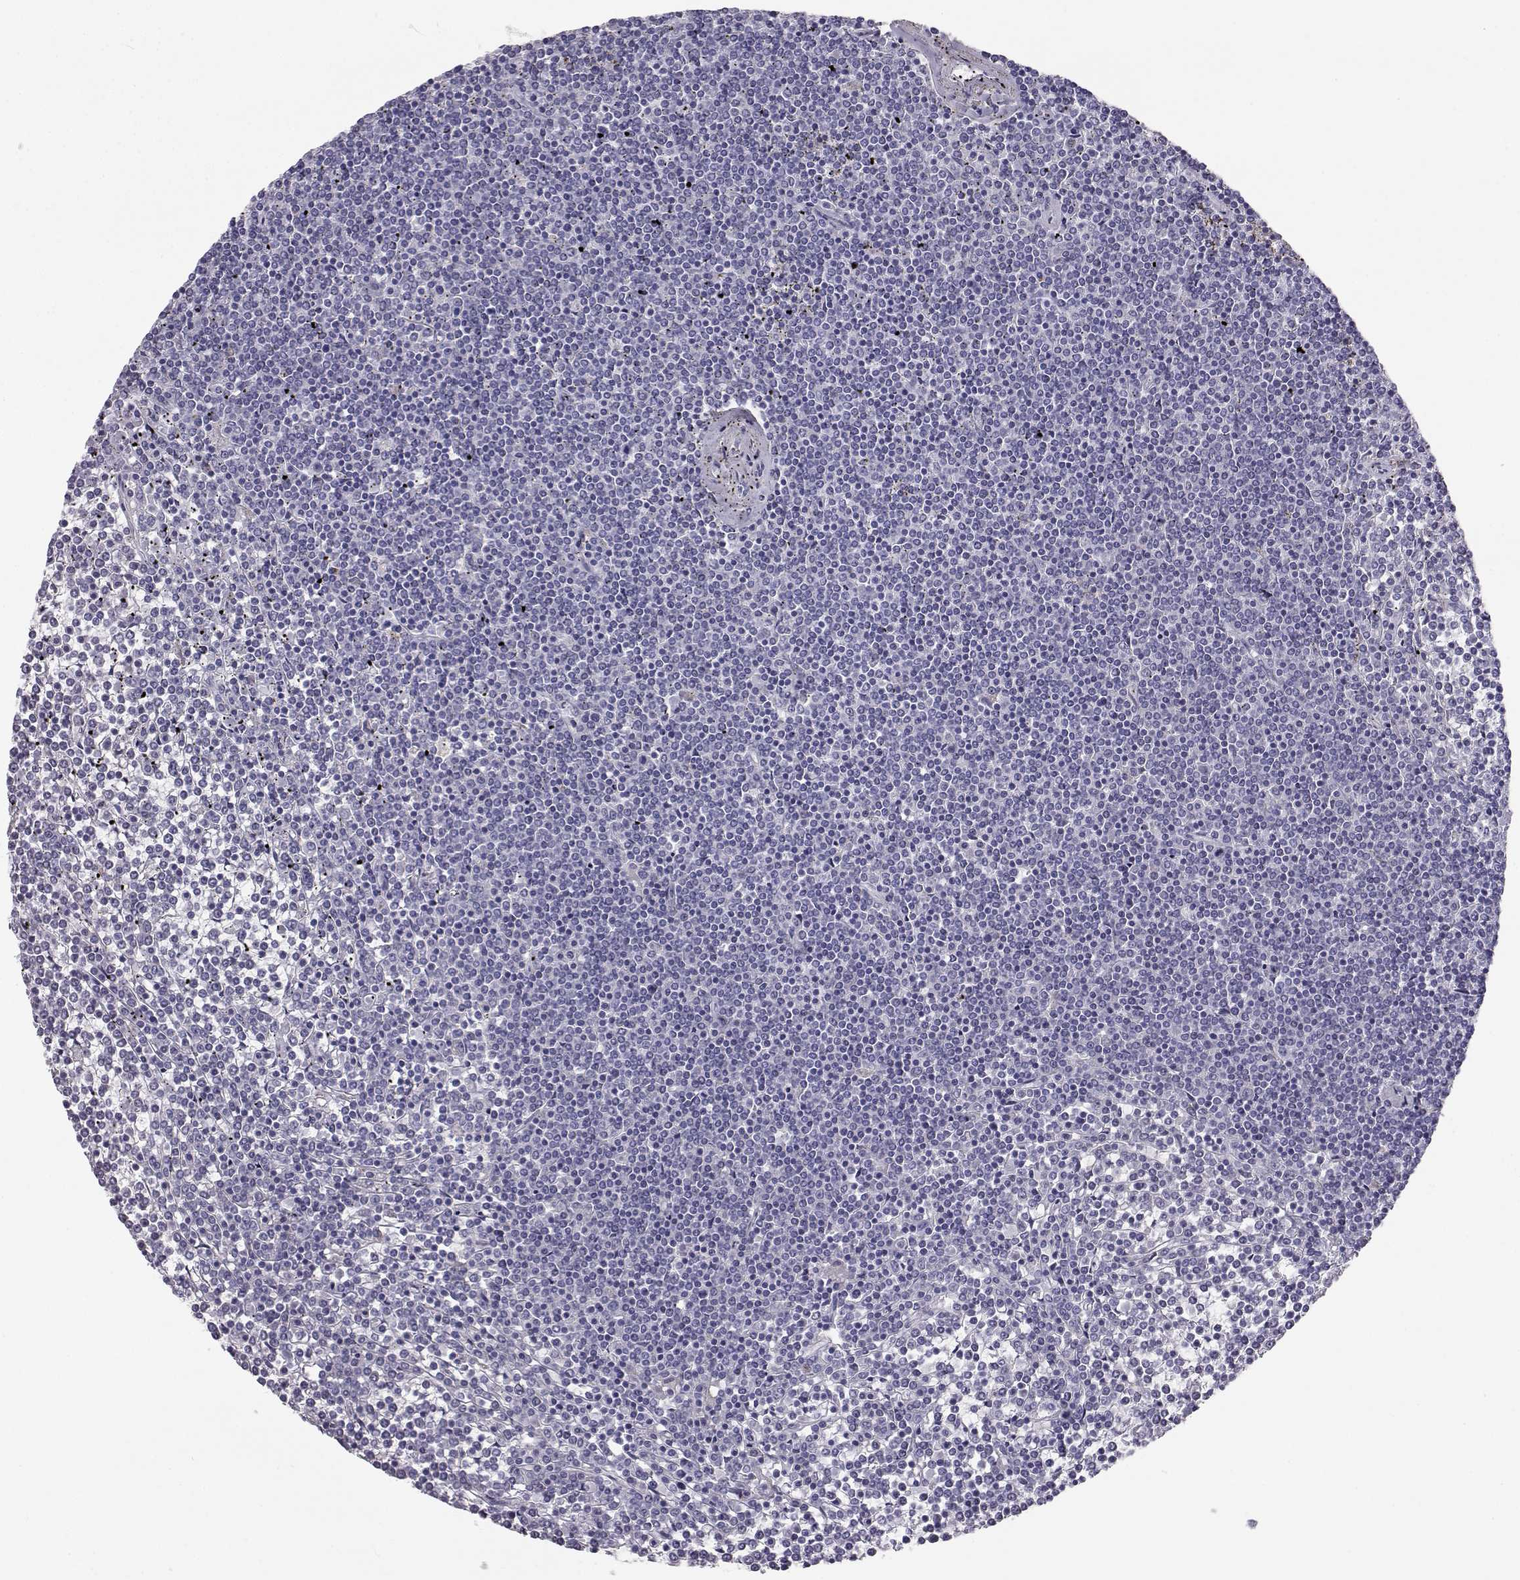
{"staining": {"intensity": "negative", "quantity": "none", "location": "none"}, "tissue": "lymphoma", "cell_type": "Tumor cells", "image_type": "cancer", "snomed": [{"axis": "morphology", "description": "Malignant lymphoma, non-Hodgkin's type, Low grade"}, {"axis": "topography", "description": "Spleen"}], "caption": "Immunohistochemistry (IHC) of malignant lymphoma, non-Hodgkin's type (low-grade) displays no expression in tumor cells. (DAB (3,3'-diaminobenzidine) immunohistochemistry (IHC) with hematoxylin counter stain).", "gene": "ITLN2", "patient": {"sex": "female", "age": 19}}